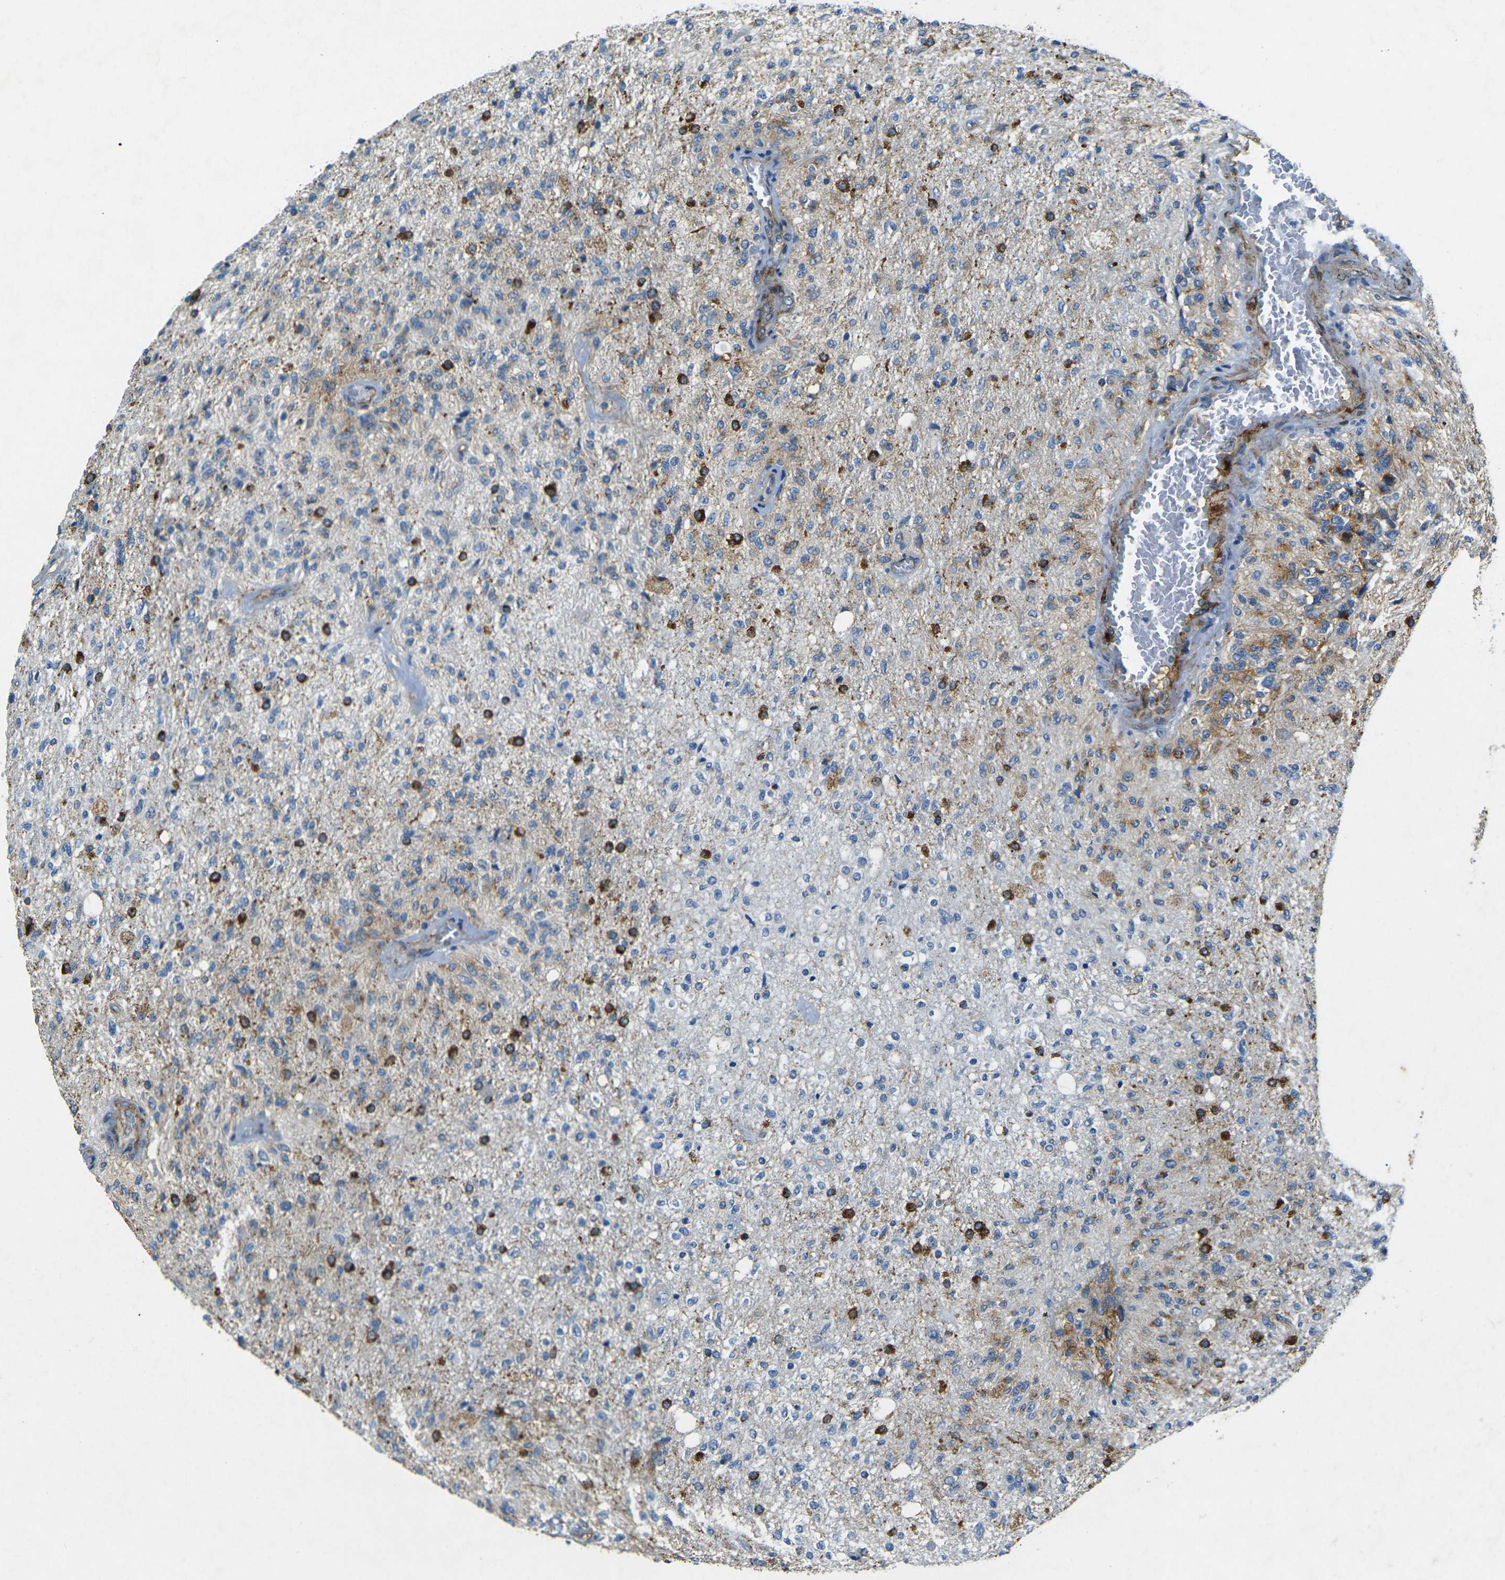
{"staining": {"intensity": "strong", "quantity": "25%-75%", "location": "cytoplasmic/membranous"}, "tissue": "glioma", "cell_type": "Tumor cells", "image_type": "cancer", "snomed": [{"axis": "morphology", "description": "Normal tissue, NOS"}, {"axis": "morphology", "description": "Glioma, malignant, High grade"}, {"axis": "topography", "description": "Cerebral cortex"}], "caption": "This image shows glioma stained with IHC to label a protein in brown. The cytoplasmic/membranous of tumor cells show strong positivity for the protein. Nuclei are counter-stained blue.", "gene": "SORT1", "patient": {"sex": "male", "age": 77}}